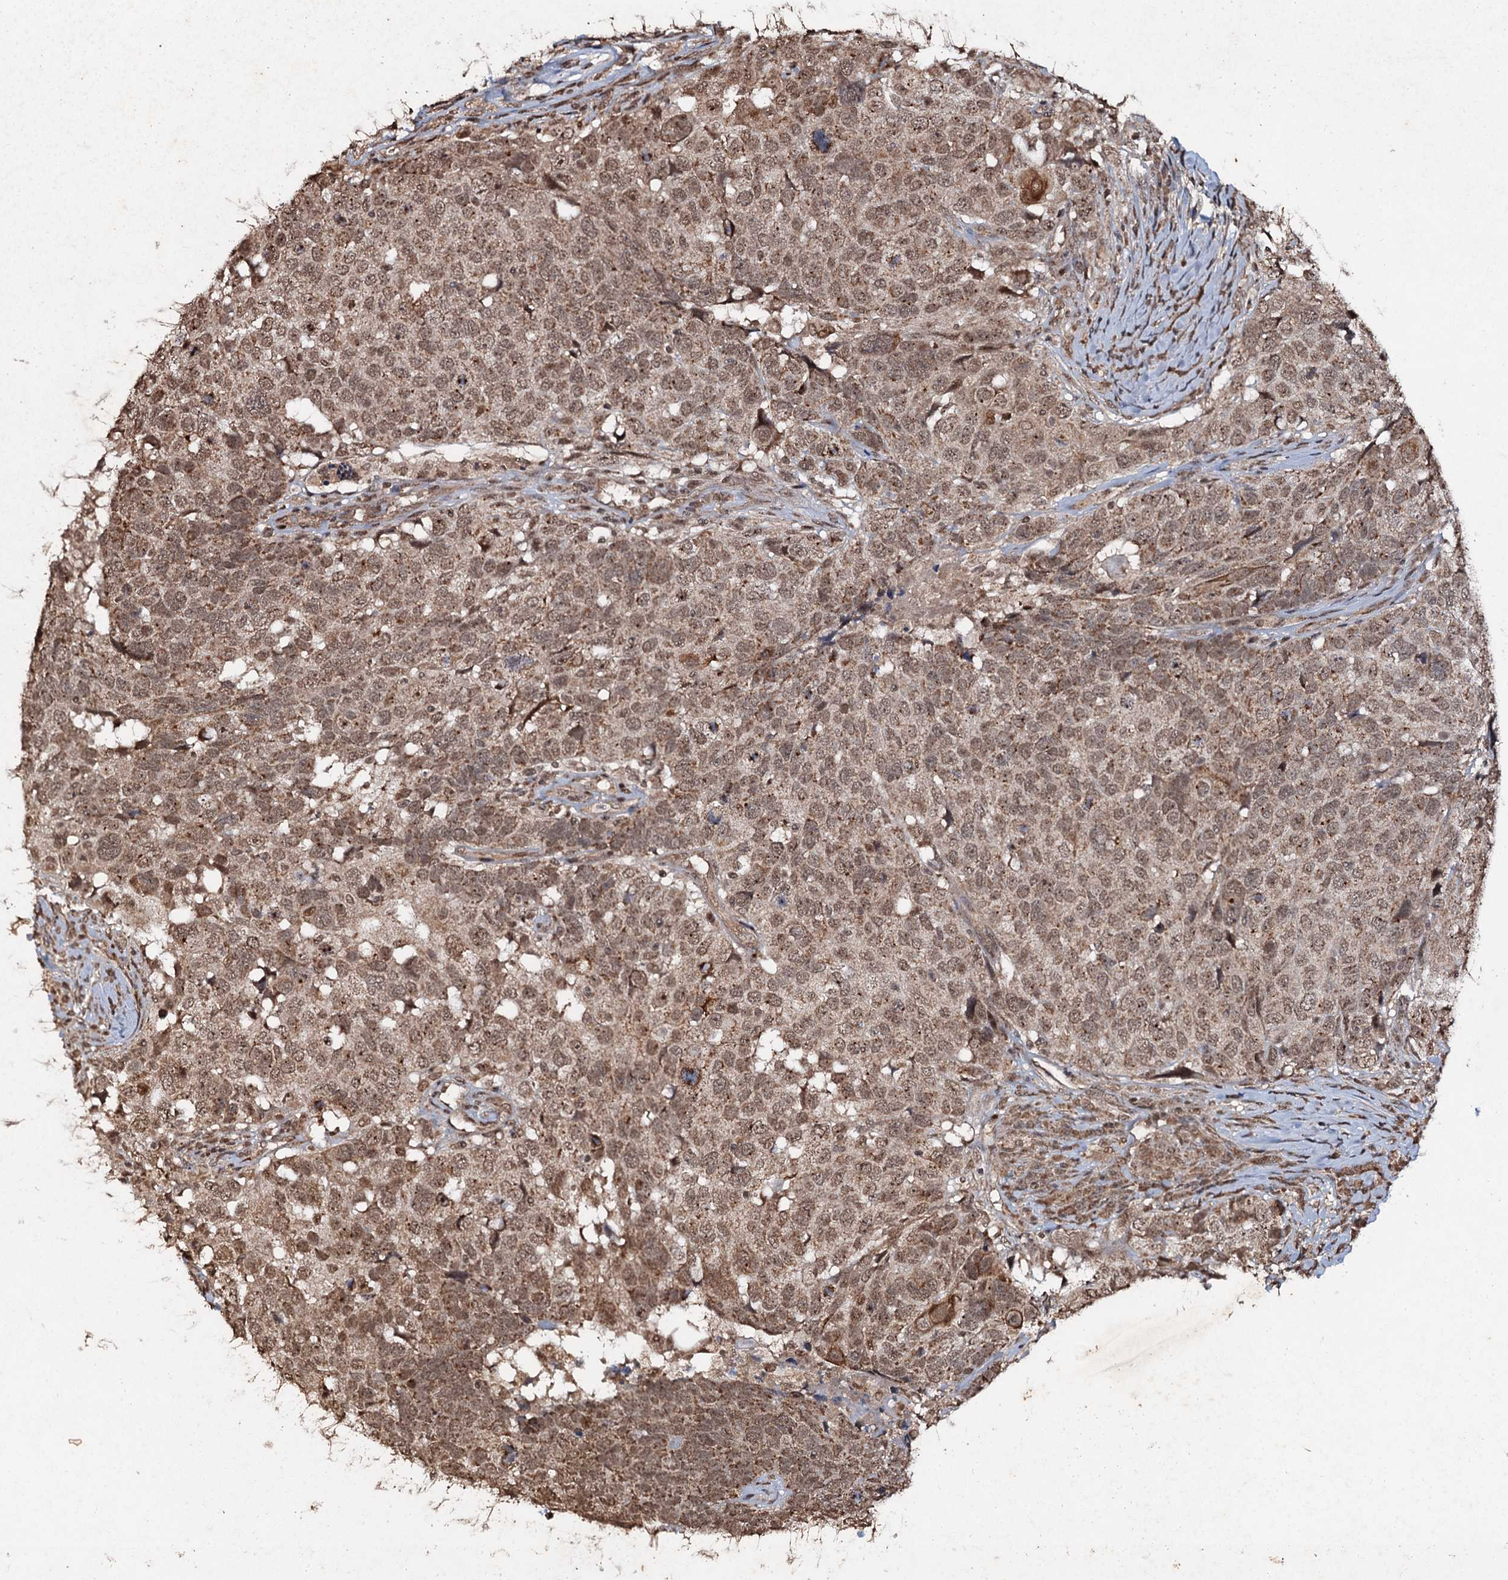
{"staining": {"intensity": "moderate", "quantity": ">75%", "location": "cytoplasmic/membranous,nuclear"}, "tissue": "head and neck cancer", "cell_type": "Tumor cells", "image_type": "cancer", "snomed": [{"axis": "morphology", "description": "Squamous cell carcinoma, NOS"}, {"axis": "topography", "description": "Head-Neck"}], "caption": "Head and neck squamous cell carcinoma tissue reveals moderate cytoplasmic/membranous and nuclear staining in approximately >75% of tumor cells, visualized by immunohistochemistry.", "gene": "REP15", "patient": {"sex": "male", "age": 66}}